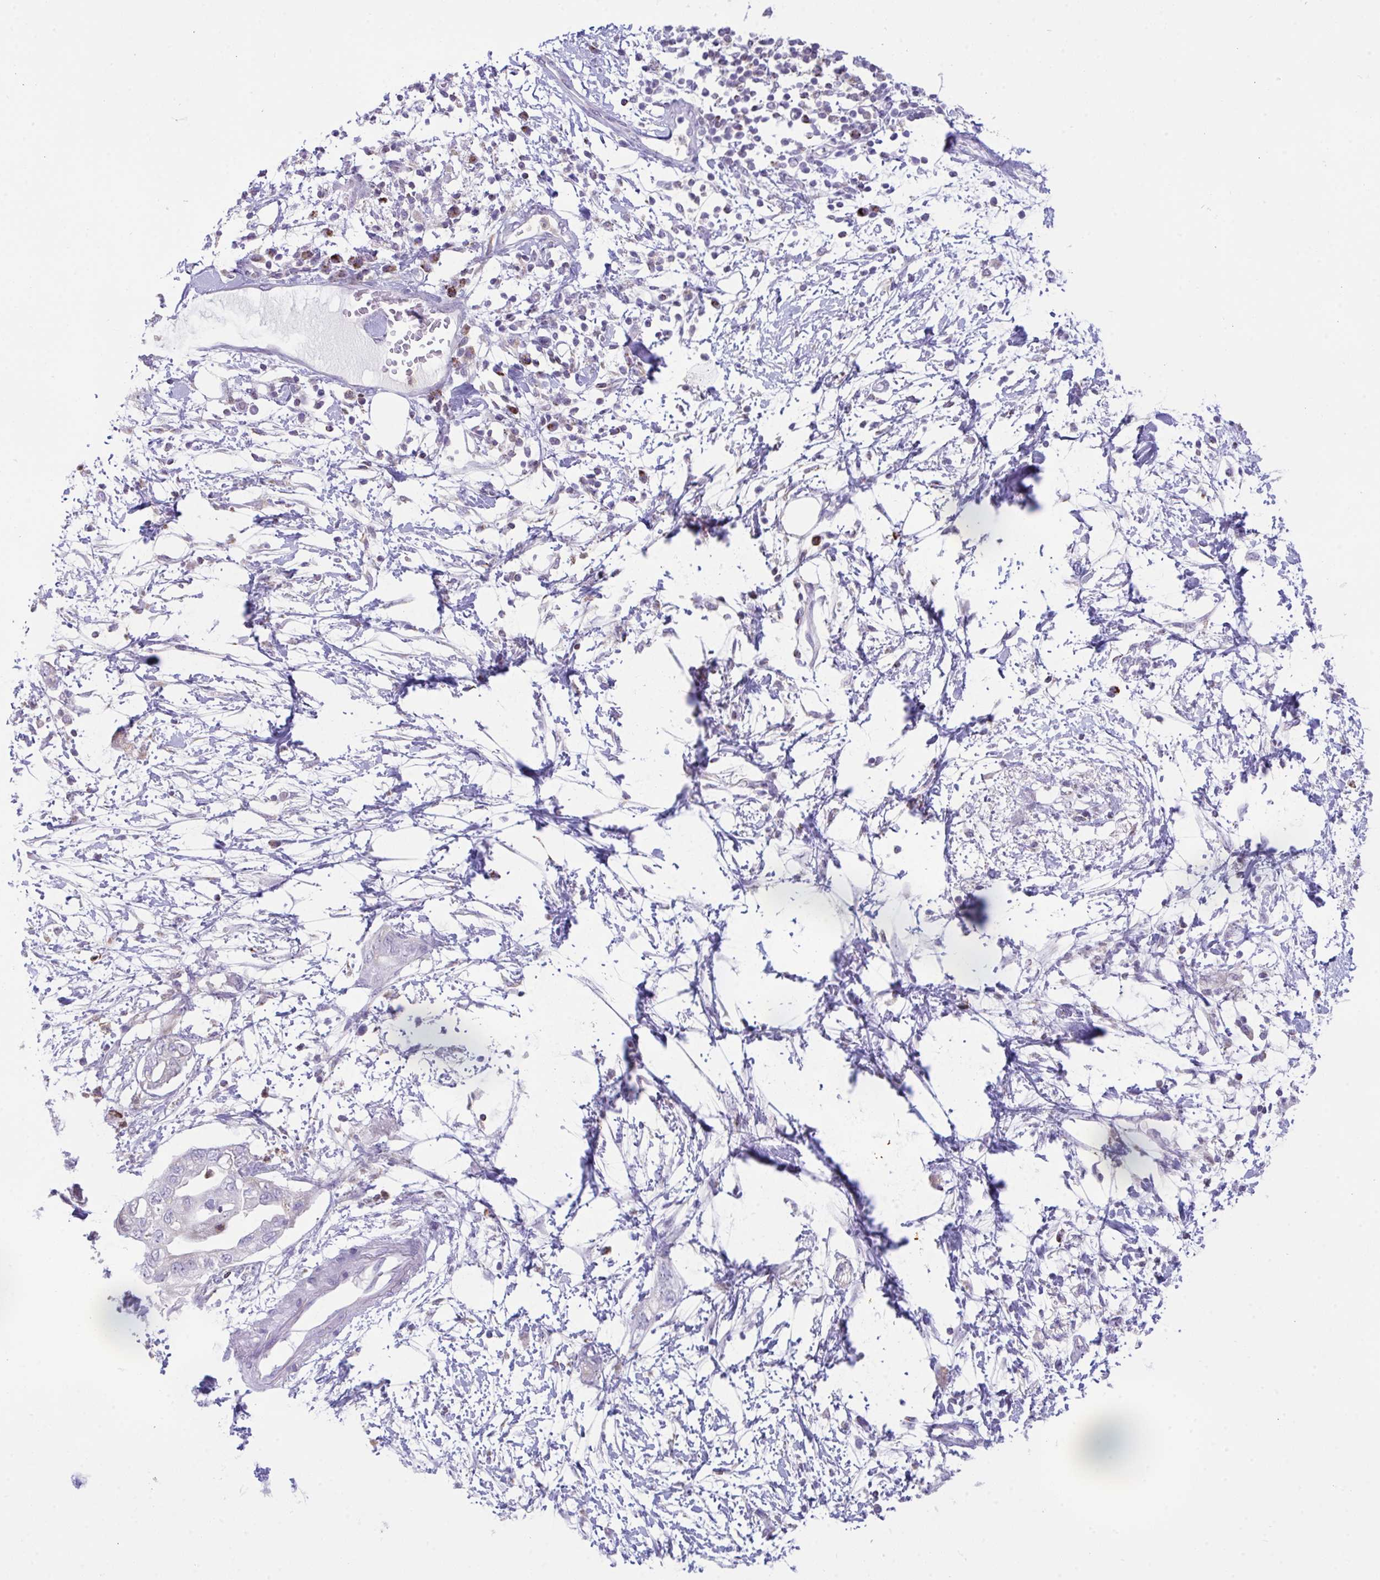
{"staining": {"intensity": "negative", "quantity": "none", "location": "none"}, "tissue": "pancreatic cancer", "cell_type": "Tumor cells", "image_type": "cancer", "snomed": [{"axis": "morphology", "description": "Adenocarcinoma, NOS"}, {"axis": "topography", "description": "Pancreas"}], "caption": "This is an IHC image of pancreatic adenocarcinoma. There is no expression in tumor cells.", "gene": "PLA2G12B", "patient": {"sex": "female", "age": 72}}